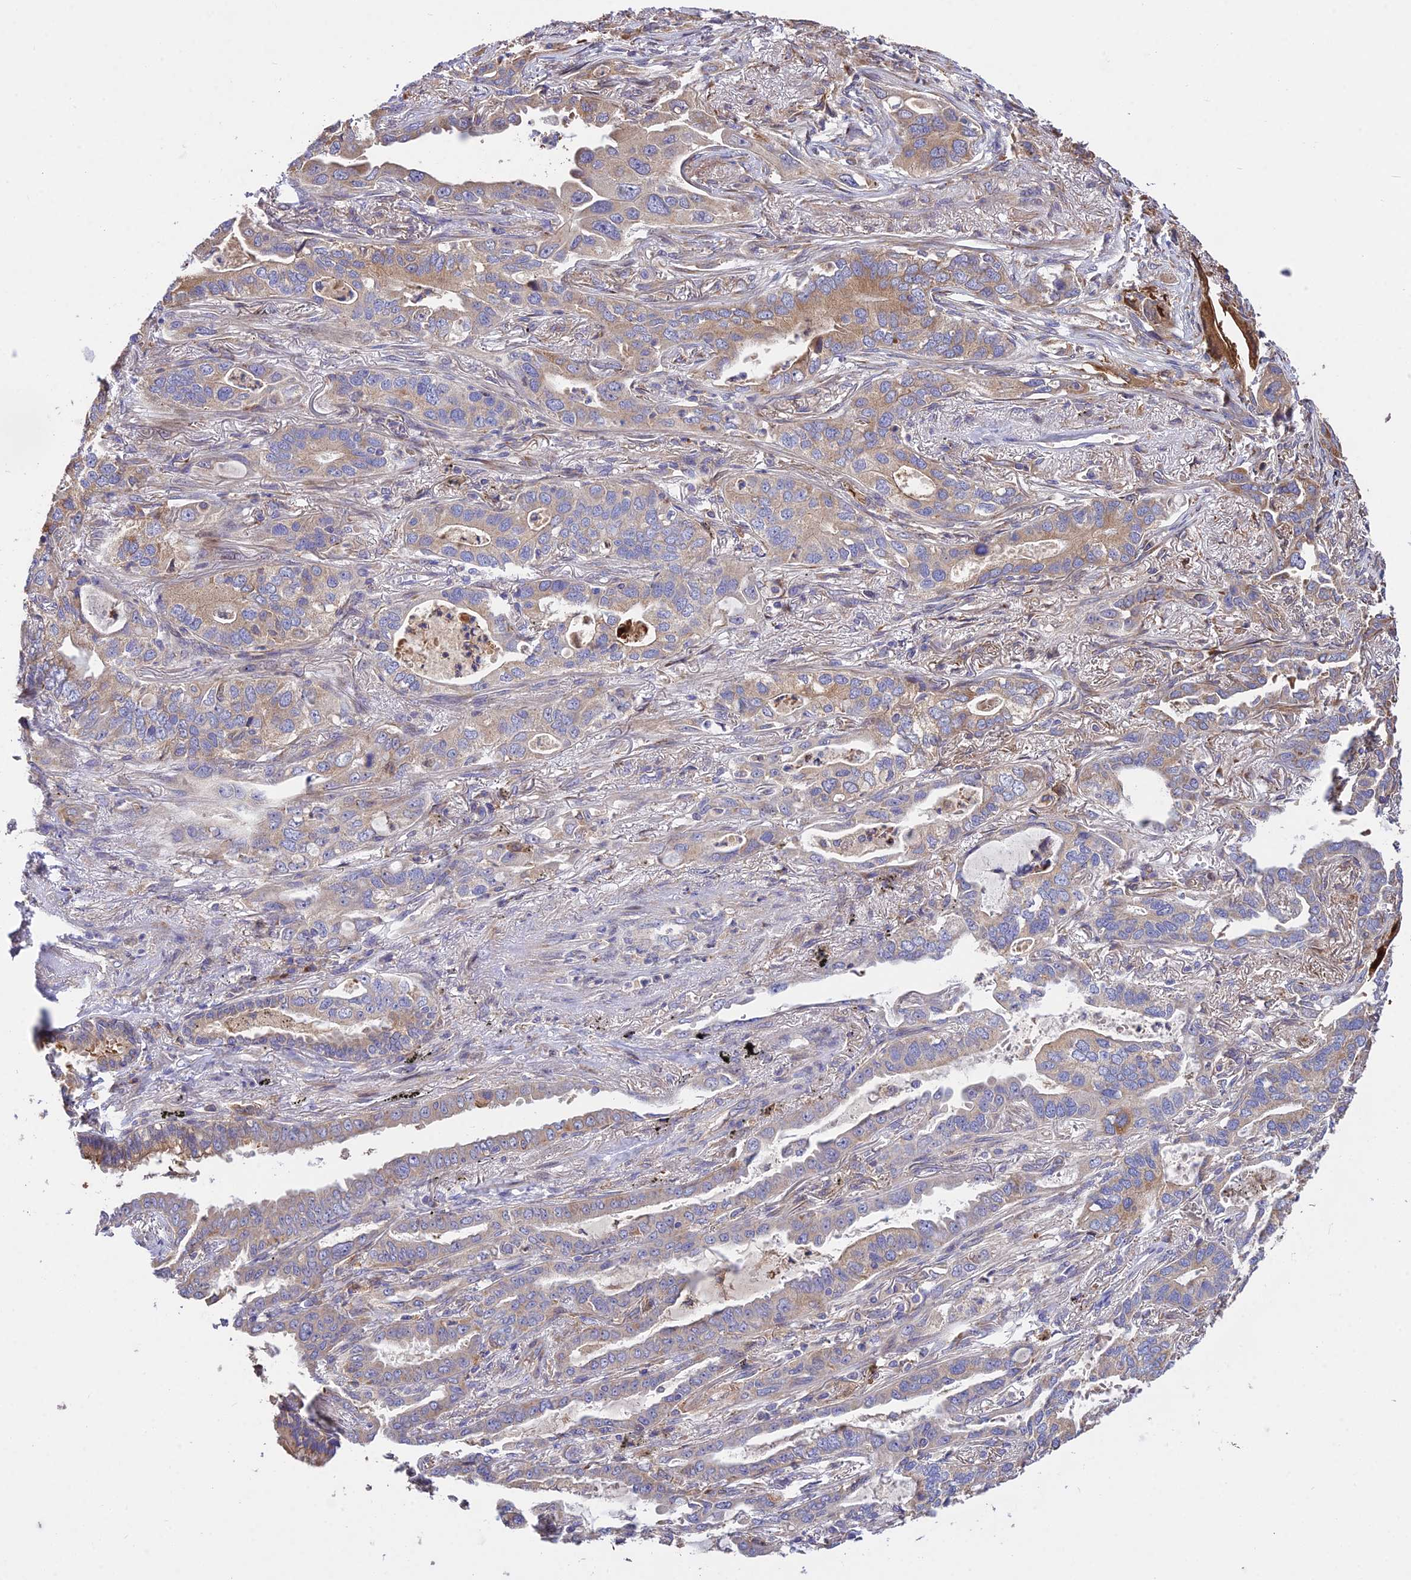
{"staining": {"intensity": "moderate", "quantity": "<25%", "location": "cytoplasmic/membranous"}, "tissue": "lung cancer", "cell_type": "Tumor cells", "image_type": "cancer", "snomed": [{"axis": "morphology", "description": "Adenocarcinoma, NOS"}, {"axis": "topography", "description": "Lung"}], "caption": "Brown immunohistochemical staining in lung cancer reveals moderate cytoplasmic/membranous expression in approximately <25% of tumor cells.", "gene": "ROCK1", "patient": {"sex": "male", "age": 67}}